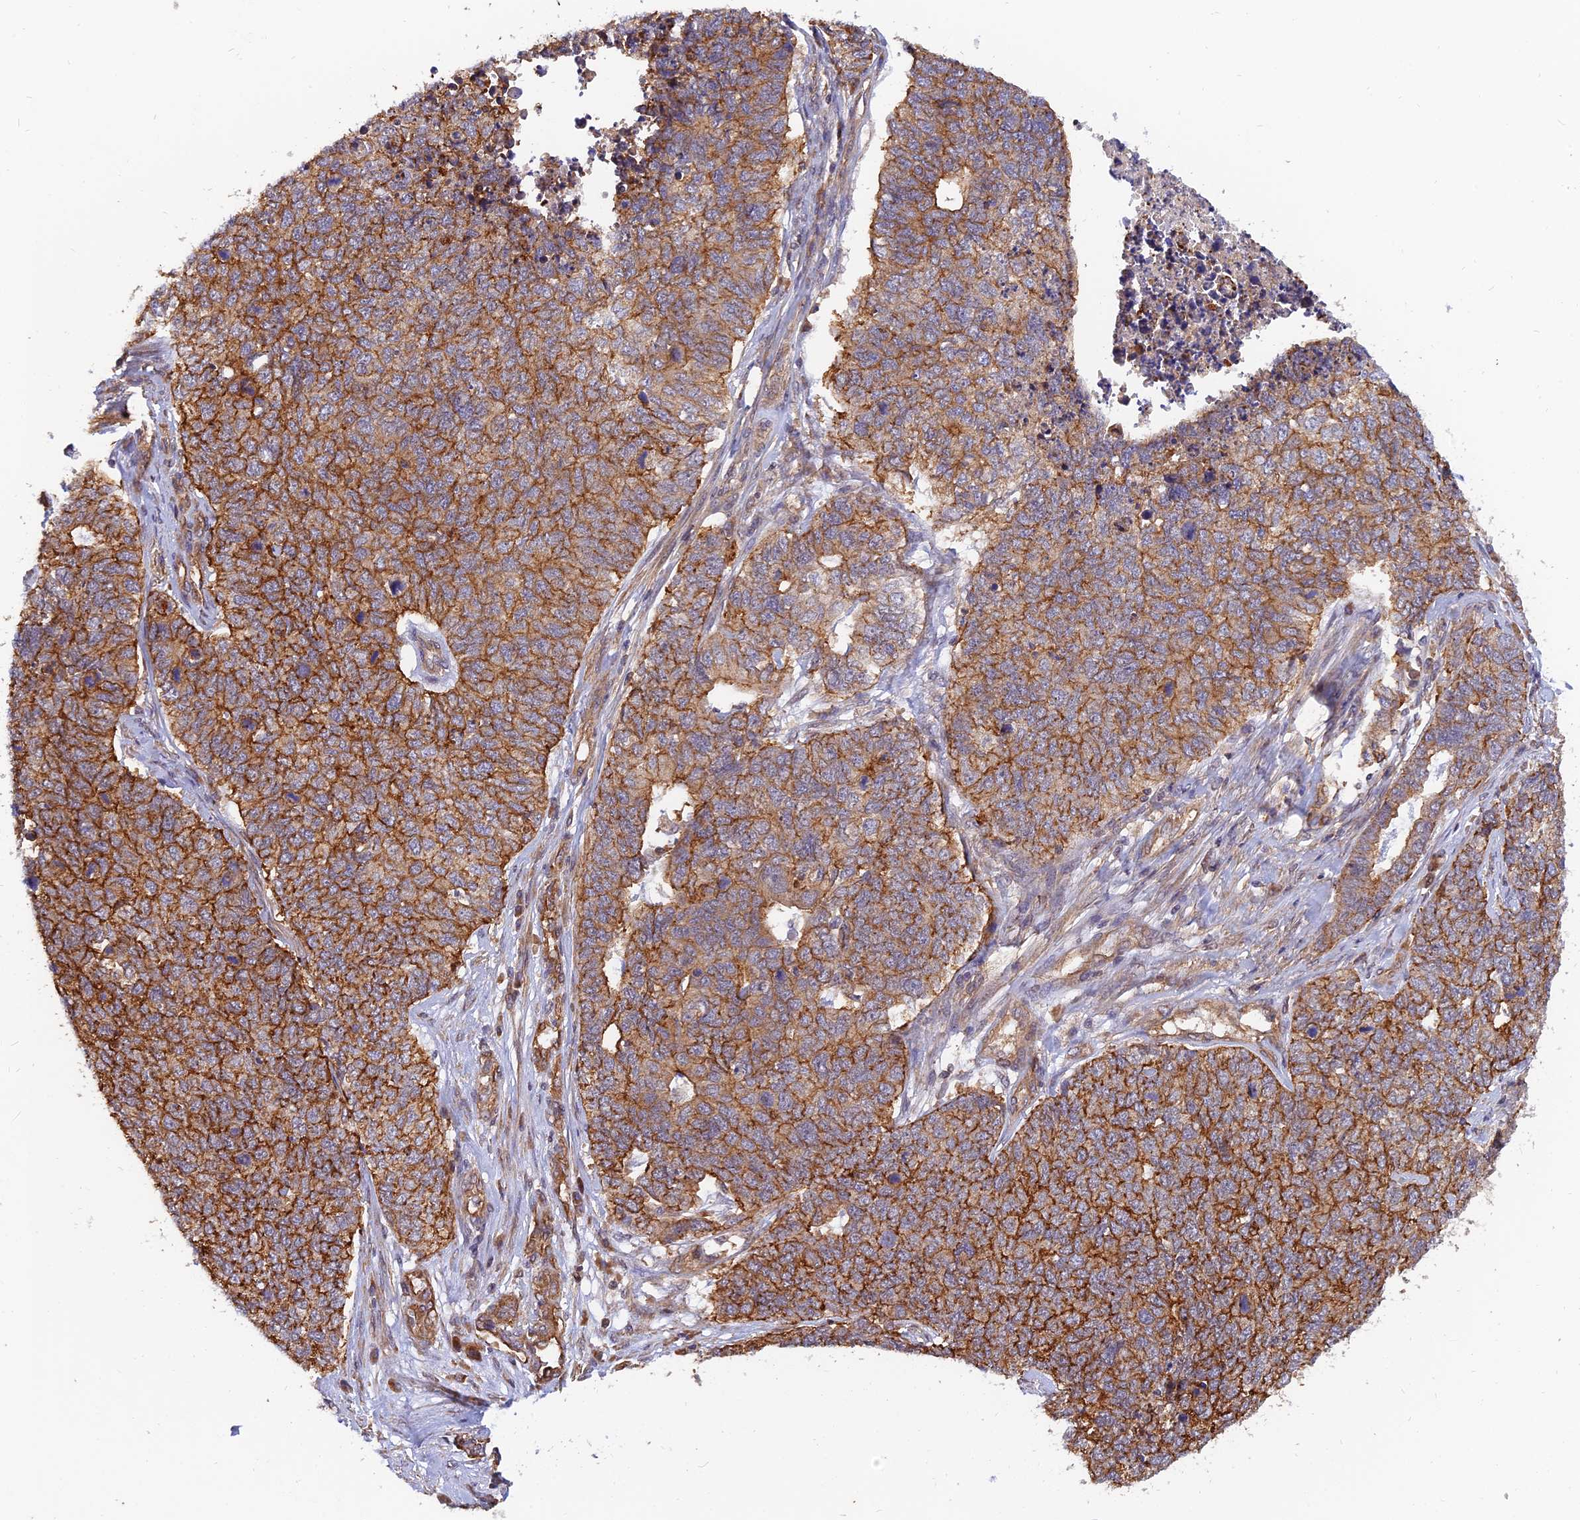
{"staining": {"intensity": "moderate", "quantity": ">75%", "location": "cytoplasmic/membranous"}, "tissue": "cervical cancer", "cell_type": "Tumor cells", "image_type": "cancer", "snomed": [{"axis": "morphology", "description": "Squamous cell carcinoma, NOS"}, {"axis": "topography", "description": "Cervix"}], "caption": "This image shows immunohistochemistry (IHC) staining of cervical cancer (squamous cell carcinoma), with medium moderate cytoplasmic/membranous positivity in approximately >75% of tumor cells.", "gene": "WDR41", "patient": {"sex": "female", "age": 63}}